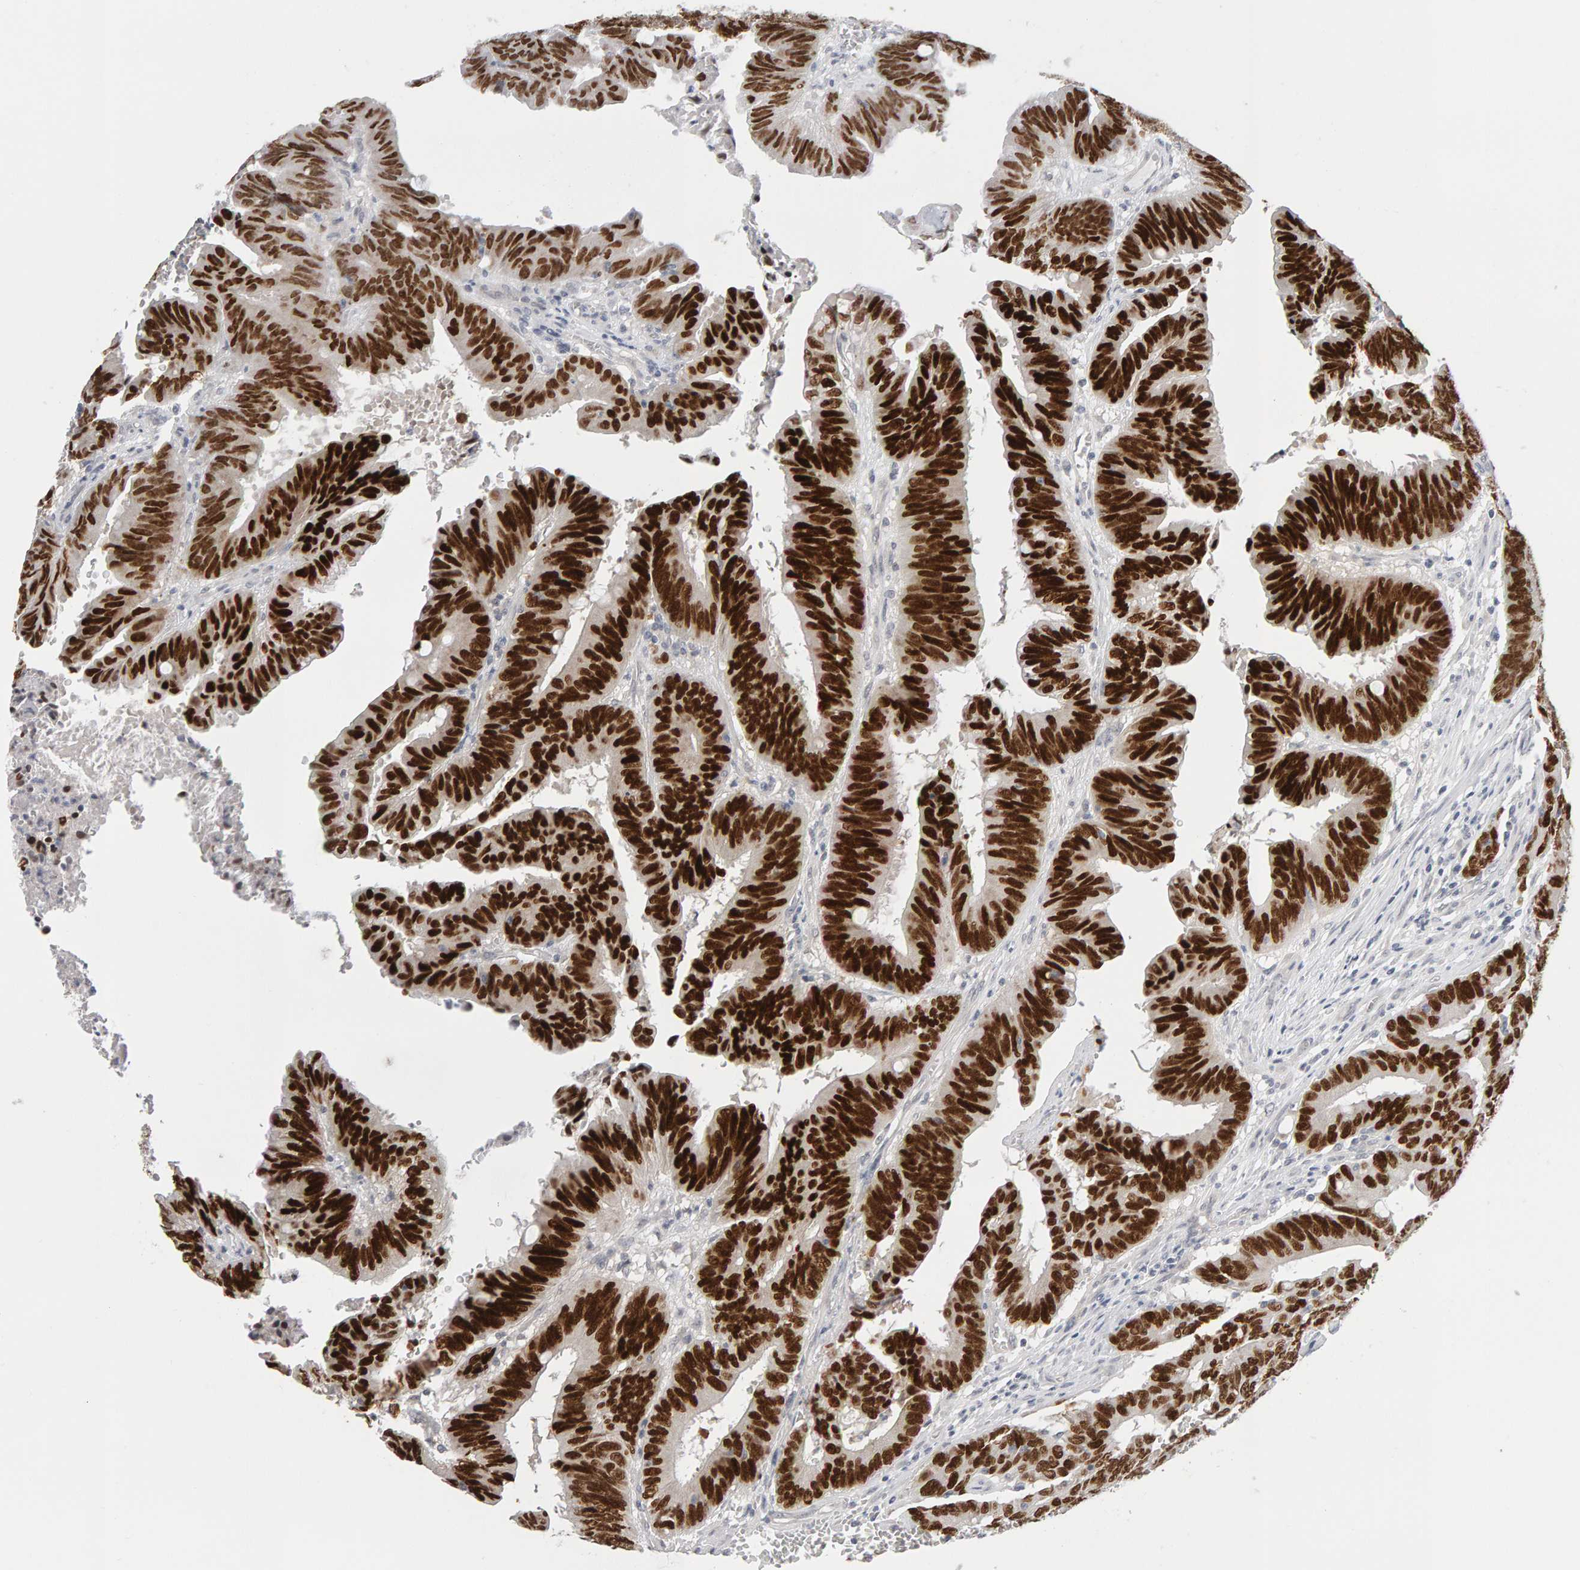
{"staining": {"intensity": "strong", "quantity": ">75%", "location": "nuclear"}, "tissue": "colorectal cancer", "cell_type": "Tumor cells", "image_type": "cancer", "snomed": [{"axis": "morphology", "description": "Adenocarcinoma, NOS"}, {"axis": "topography", "description": "Colon"}], "caption": "A high amount of strong nuclear expression is identified in approximately >75% of tumor cells in colorectal cancer (adenocarcinoma) tissue. (DAB = brown stain, brightfield microscopy at high magnification).", "gene": "HNF4A", "patient": {"sex": "male", "age": 45}}